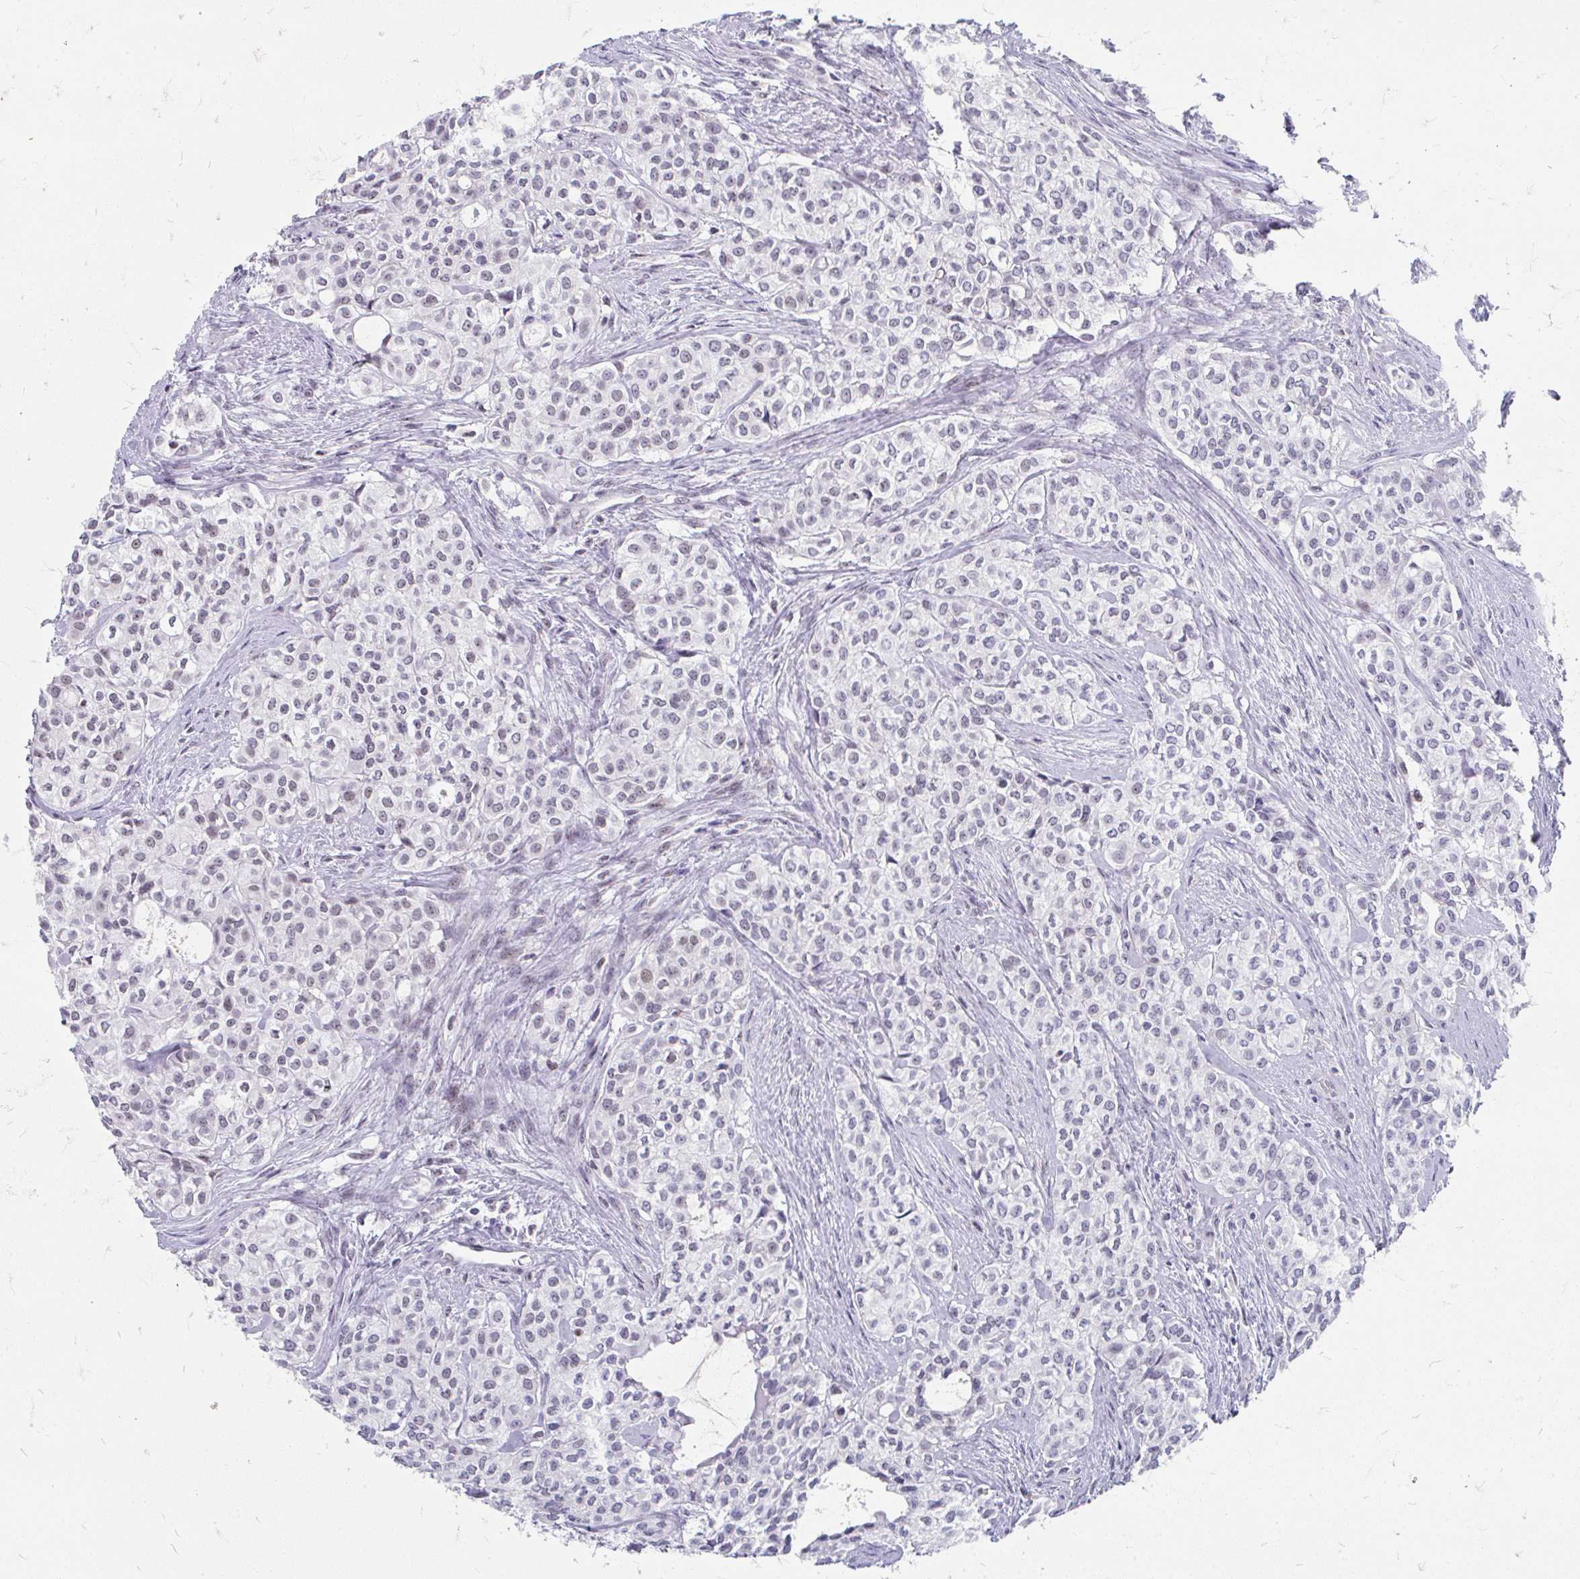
{"staining": {"intensity": "weak", "quantity": "25%-75%", "location": "nuclear"}, "tissue": "head and neck cancer", "cell_type": "Tumor cells", "image_type": "cancer", "snomed": [{"axis": "morphology", "description": "Adenocarcinoma, NOS"}, {"axis": "topography", "description": "Head-Neck"}], "caption": "Brown immunohistochemical staining in head and neck cancer shows weak nuclear staining in approximately 25%-75% of tumor cells.", "gene": "GTF2H1", "patient": {"sex": "male", "age": 81}}